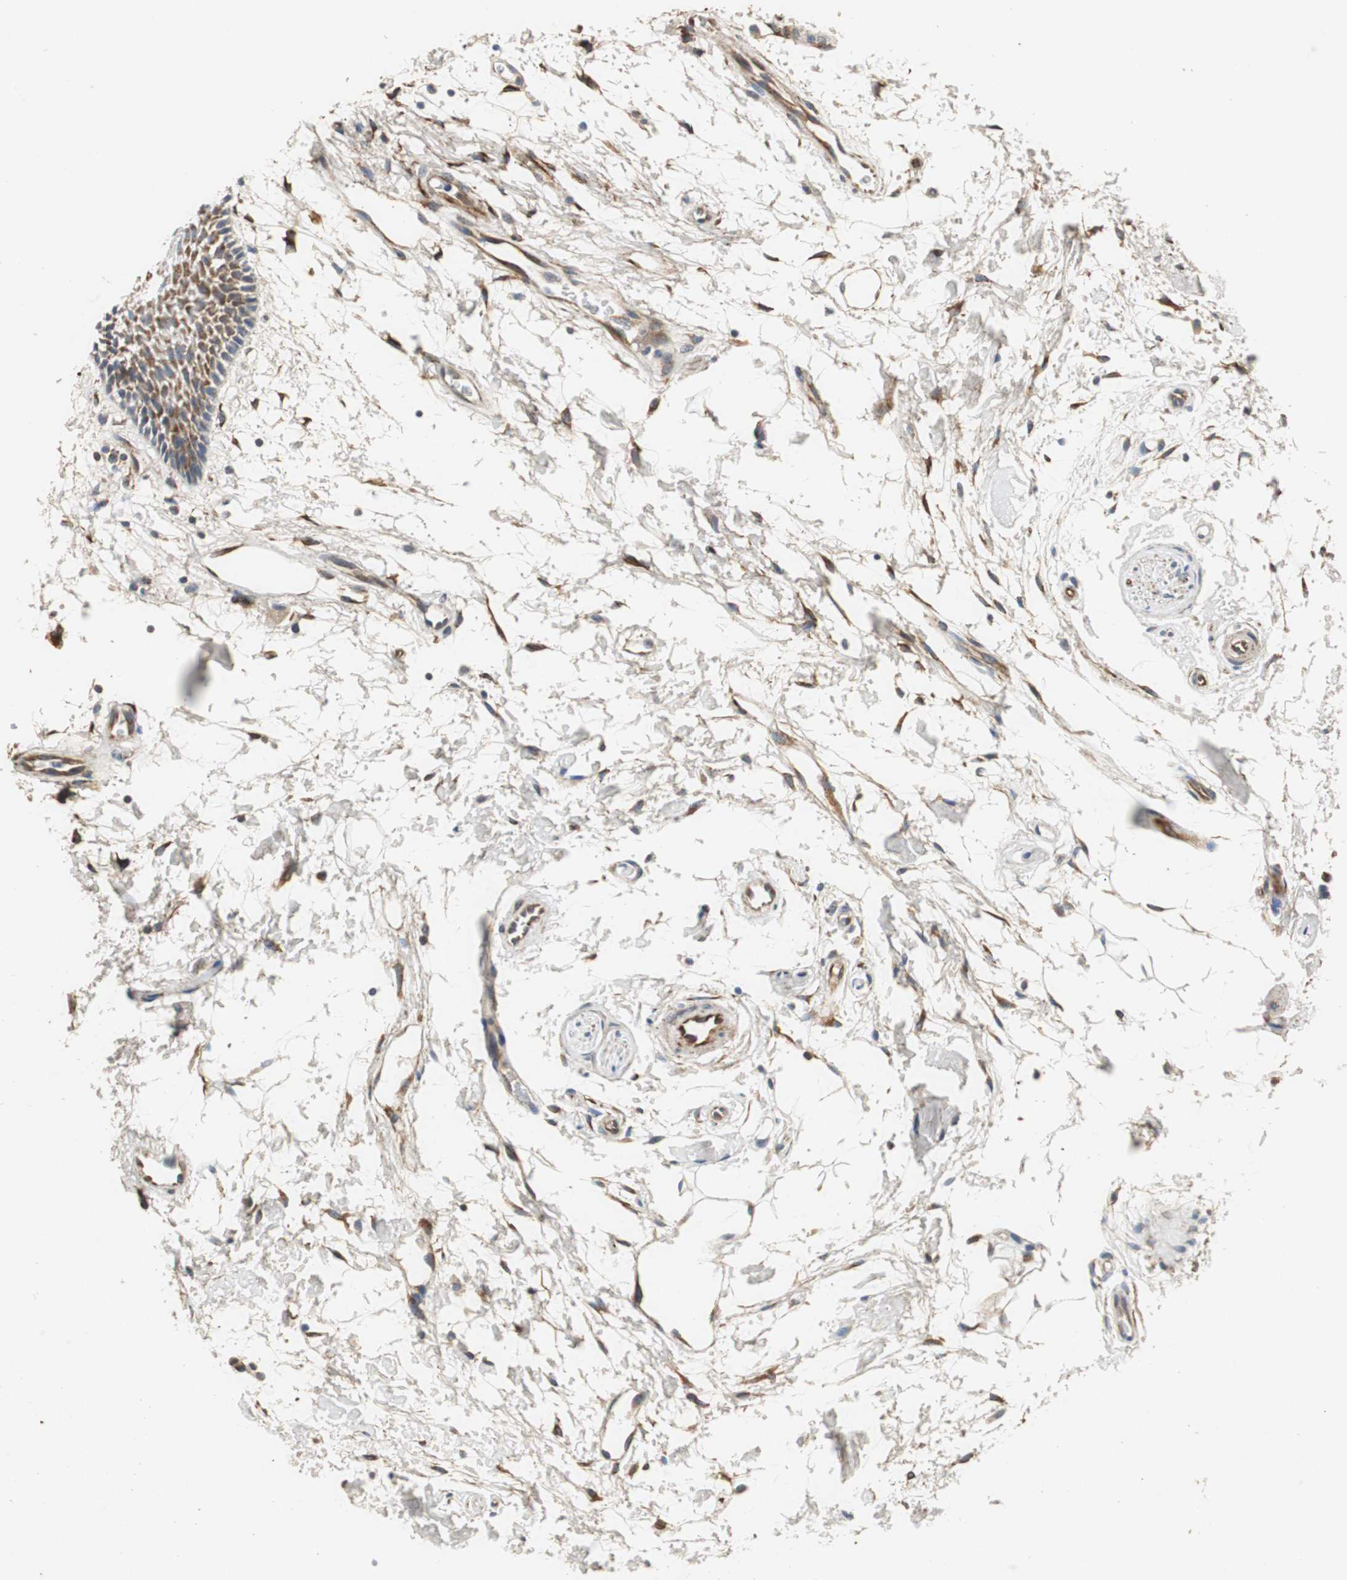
{"staining": {"intensity": "moderate", "quantity": ">75%", "location": "cytoplasmic/membranous"}, "tissue": "oral mucosa", "cell_type": "Squamous epithelial cells", "image_type": "normal", "snomed": [{"axis": "morphology", "description": "Normal tissue, NOS"}, {"axis": "topography", "description": "Skeletal muscle"}, {"axis": "topography", "description": "Oral tissue"}, {"axis": "topography", "description": "Peripheral nerve tissue"}], "caption": "Oral mucosa was stained to show a protein in brown. There is medium levels of moderate cytoplasmic/membranous positivity in about >75% of squamous epithelial cells. Immunohistochemistry stains the protein in brown and the nuclei are stained blue.", "gene": "ISCU", "patient": {"sex": "female", "age": 84}}